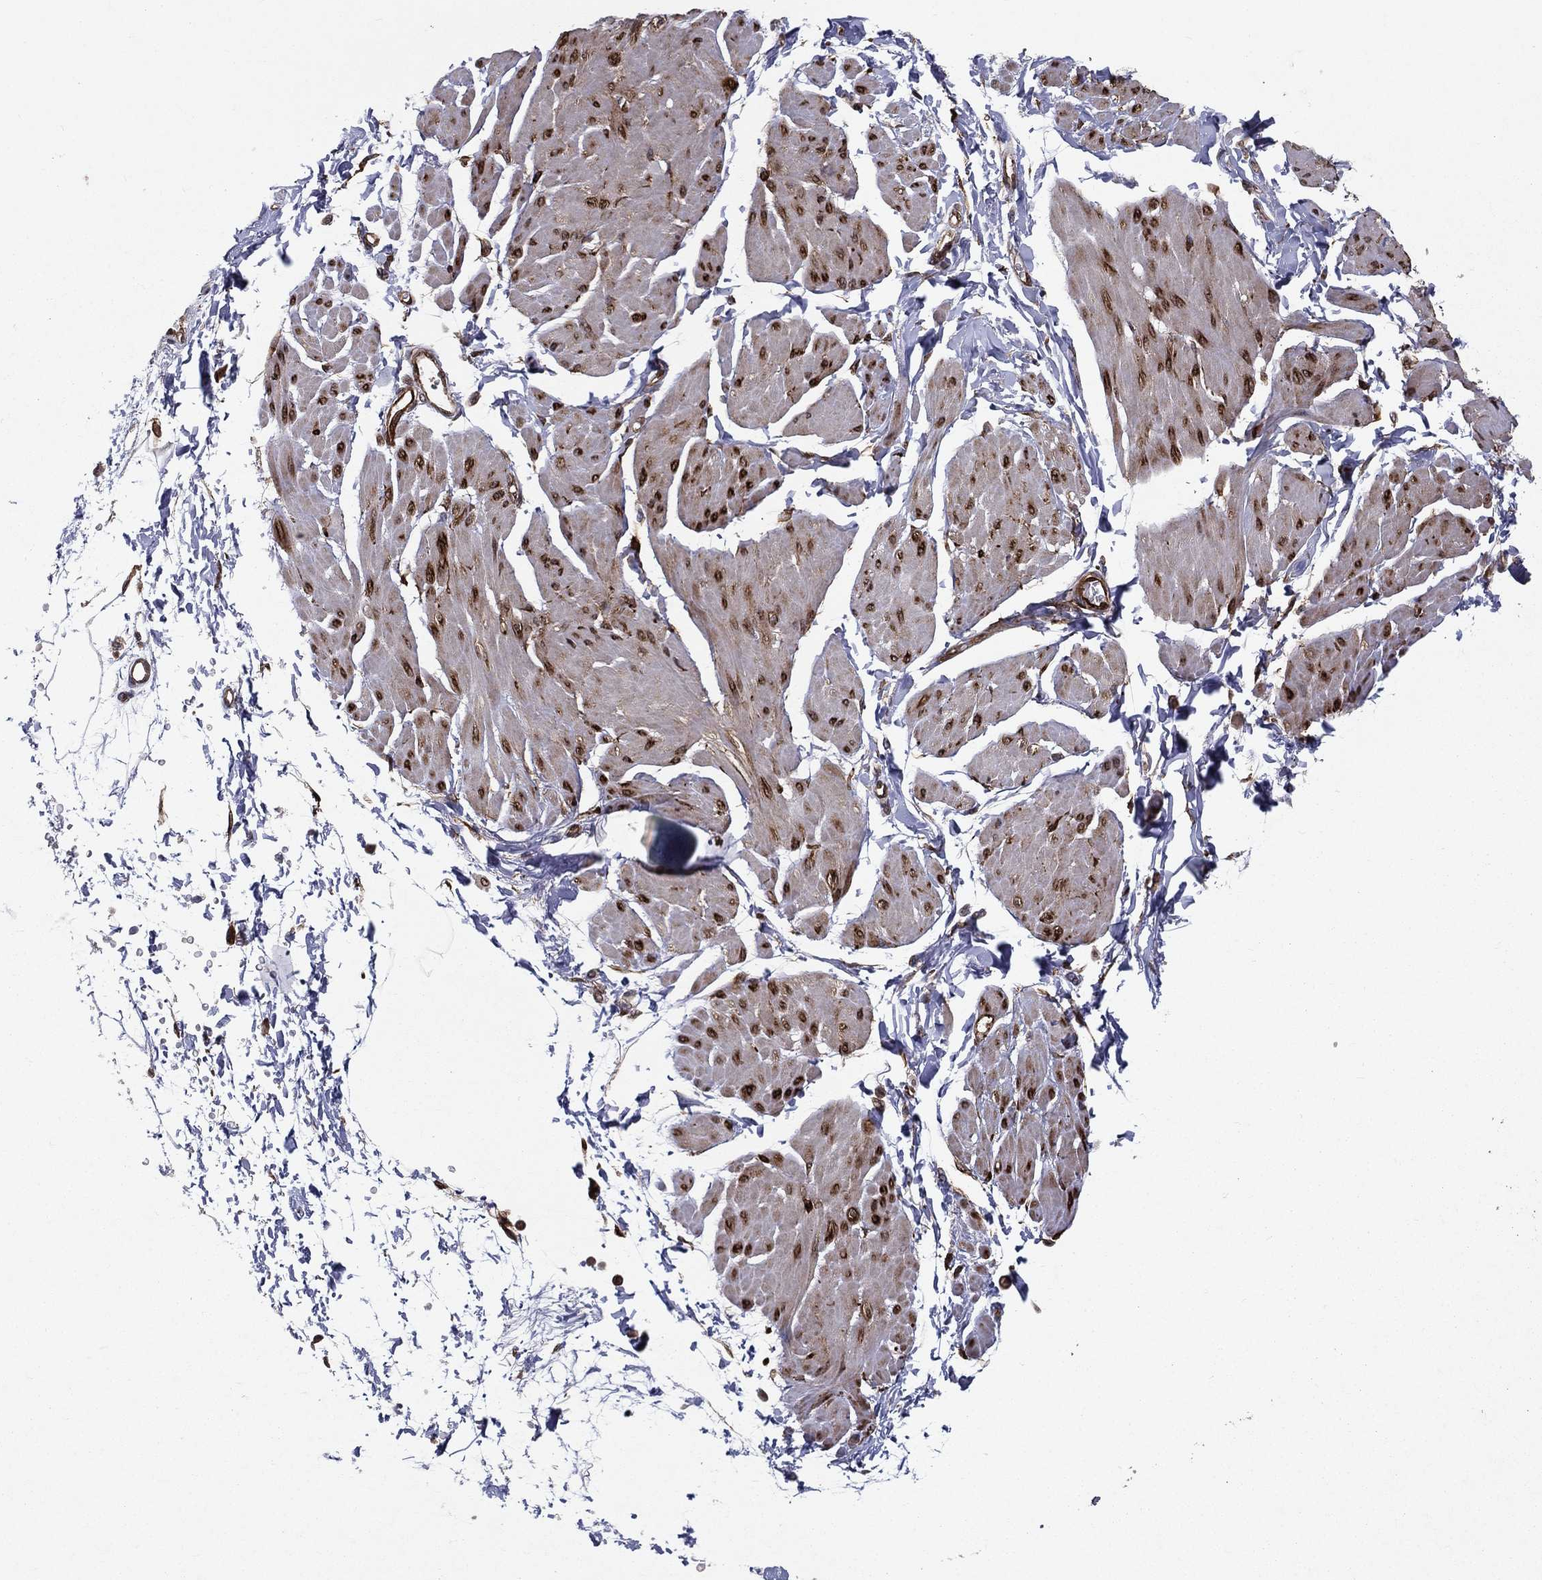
{"staining": {"intensity": "strong", "quantity": ">75%", "location": "cytoplasmic/membranous,nuclear"}, "tissue": "smooth muscle", "cell_type": "Smooth muscle cells", "image_type": "normal", "snomed": [{"axis": "morphology", "description": "Normal tissue, NOS"}, {"axis": "topography", "description": "Adipose tissue"}, {"axis": "topography", "description": "Smooth muscle"}, {"axis": "topography", "description": "Peripheral nerve tissue"}], "caption": "Smooth muscle stained with DAB IHC demonstrates high levels of strong cytoplasmic/membranous,nuclear positivity in about >75% of smooth muscle cells.", "gene": "CERS2", "patient": {"sex": "male", "age": 83}}